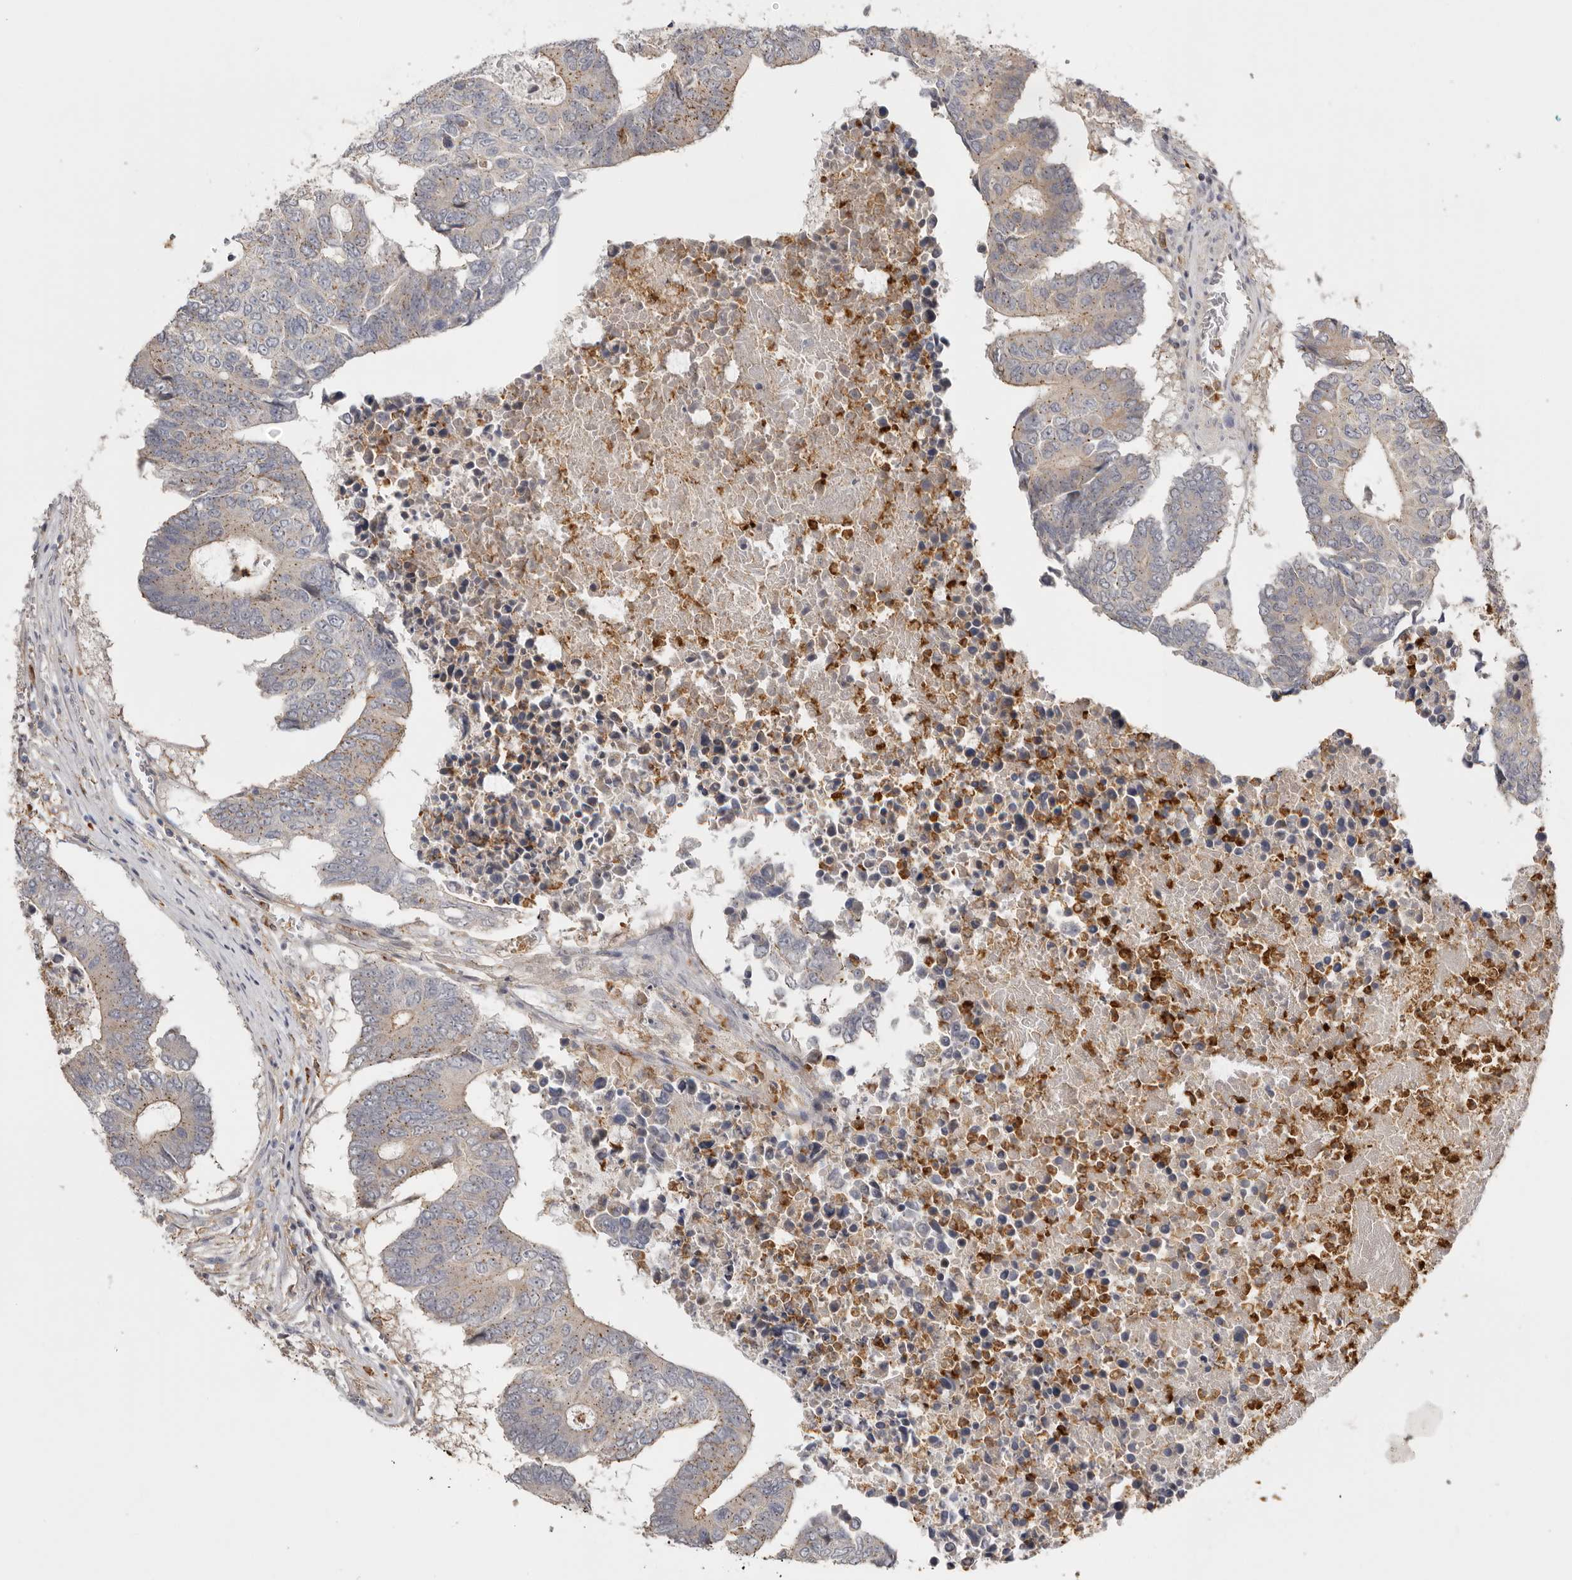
{"staining": {"intensity": "weak", "quantity": "<25%", "location": "cytoplasmic/membranous"}, "tissue": "colorectal cancer", "cell_type": "Tumor cells", "image_type": "cancer", "snomed": [{"axis": "morphology", "description": "Adenocarcinoma, NOS"}, {"axis": "topography", "description": "Colon"}], "caption": "This histopathology image is of colorectal cancer stained with immunohistochemistry (IHC) to label a protein in brown with the nuclei are counter-stained blue. There is no expression in tumor cells. (DAB IHC with hematoxylin counter stain).", "gene": "MSRB2", "patient": {"sex": "male", "age": 87}}